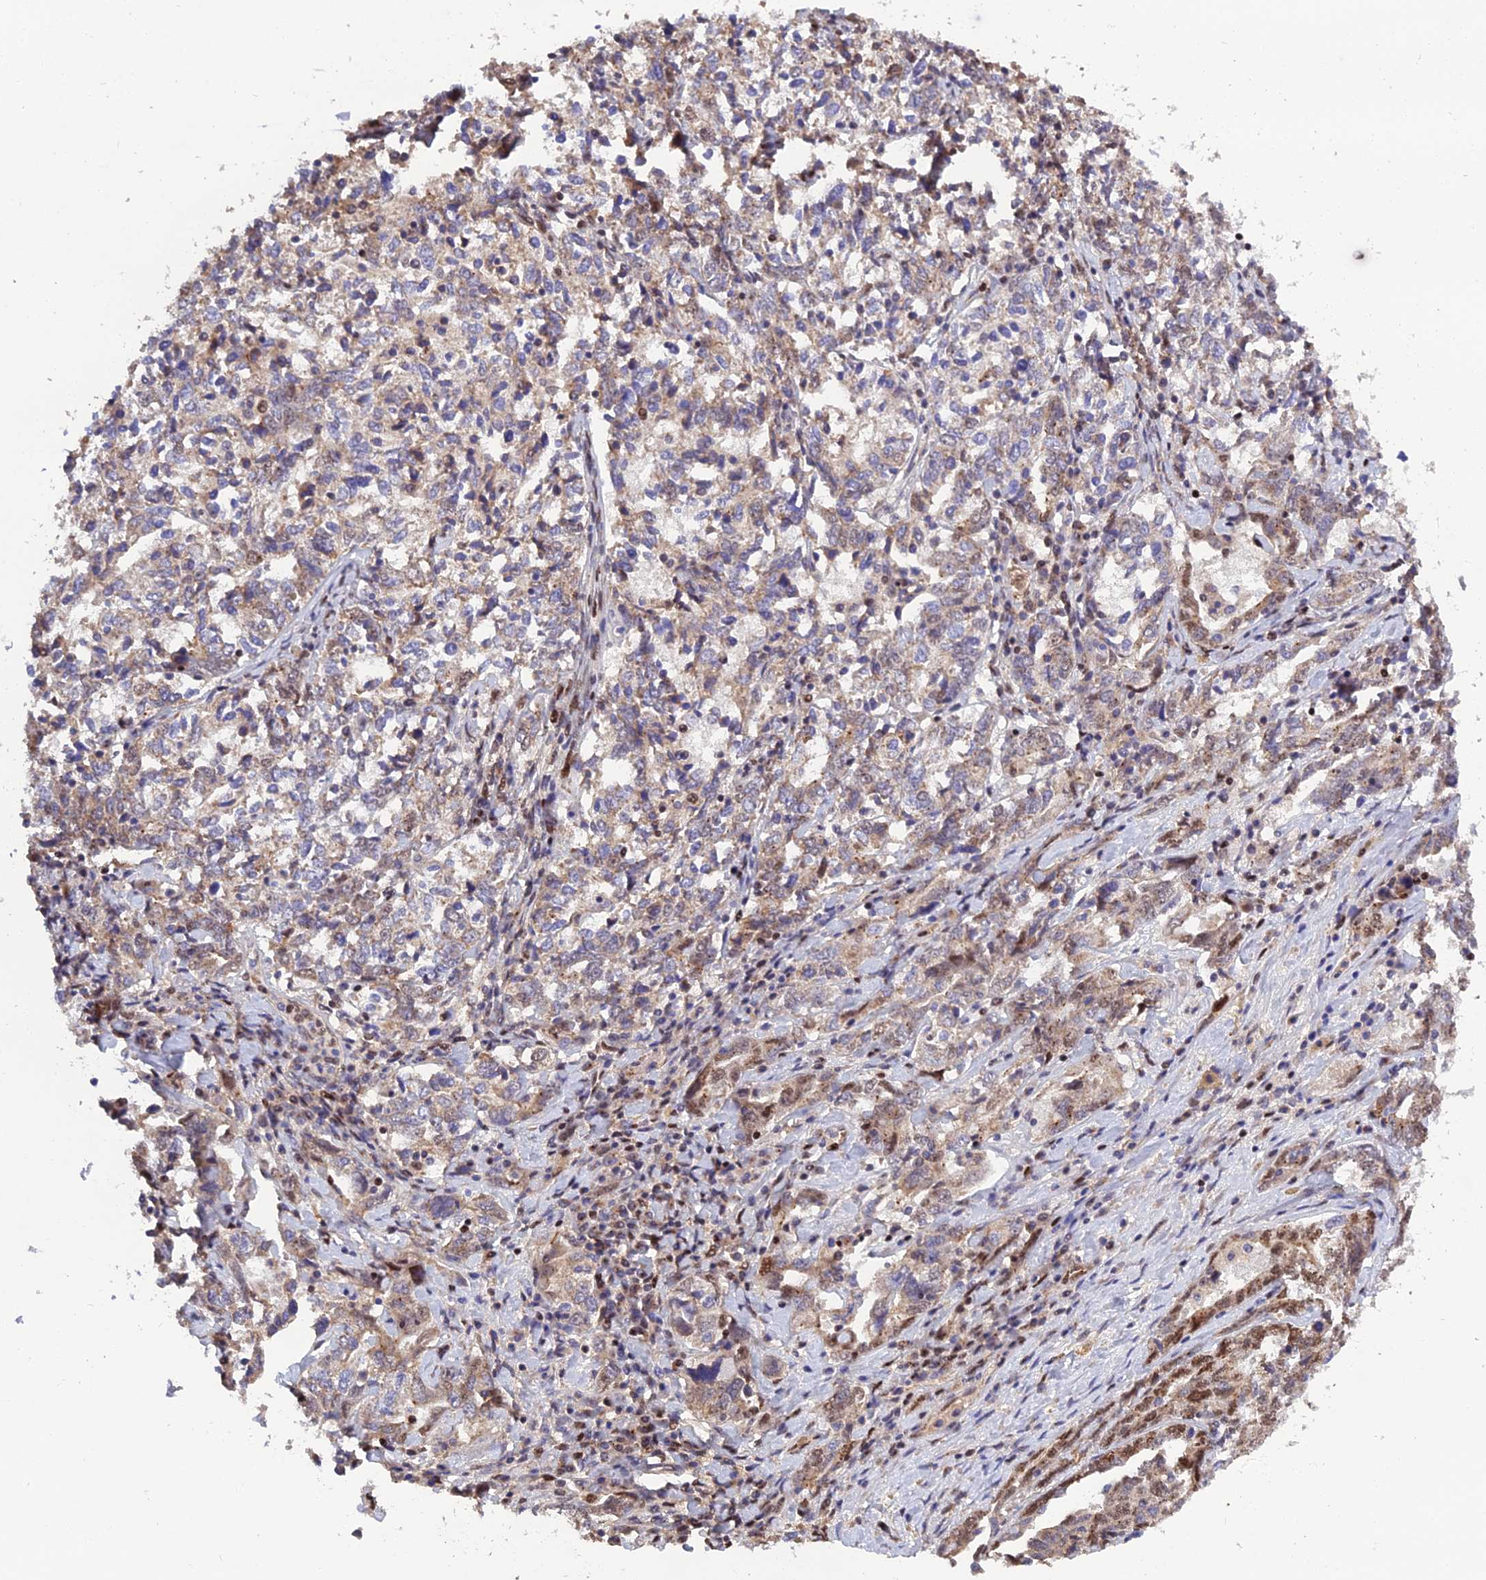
{"staining": {"intensity": "moderate", "quantity": "<25%", "location": "cytoplasmic/membranous,nuclear"}, "tissue": "ovarian cancer", "cell_type": "Tumor cells", "image_type": "cancer", "snomed": [{"axis": "morphology", "description": "Carcinoma, endometroid"}, {"axis": "topography", "description": "Ovary"}], "caption": "Protein staining of ovarian cancer tissue exhibits moderate cytoplasmic/membranous and nuclear positivity in approximately <25% of tumor cells.", "gene": "ARL2", "patient": {"sex": "female", "age": 62}}